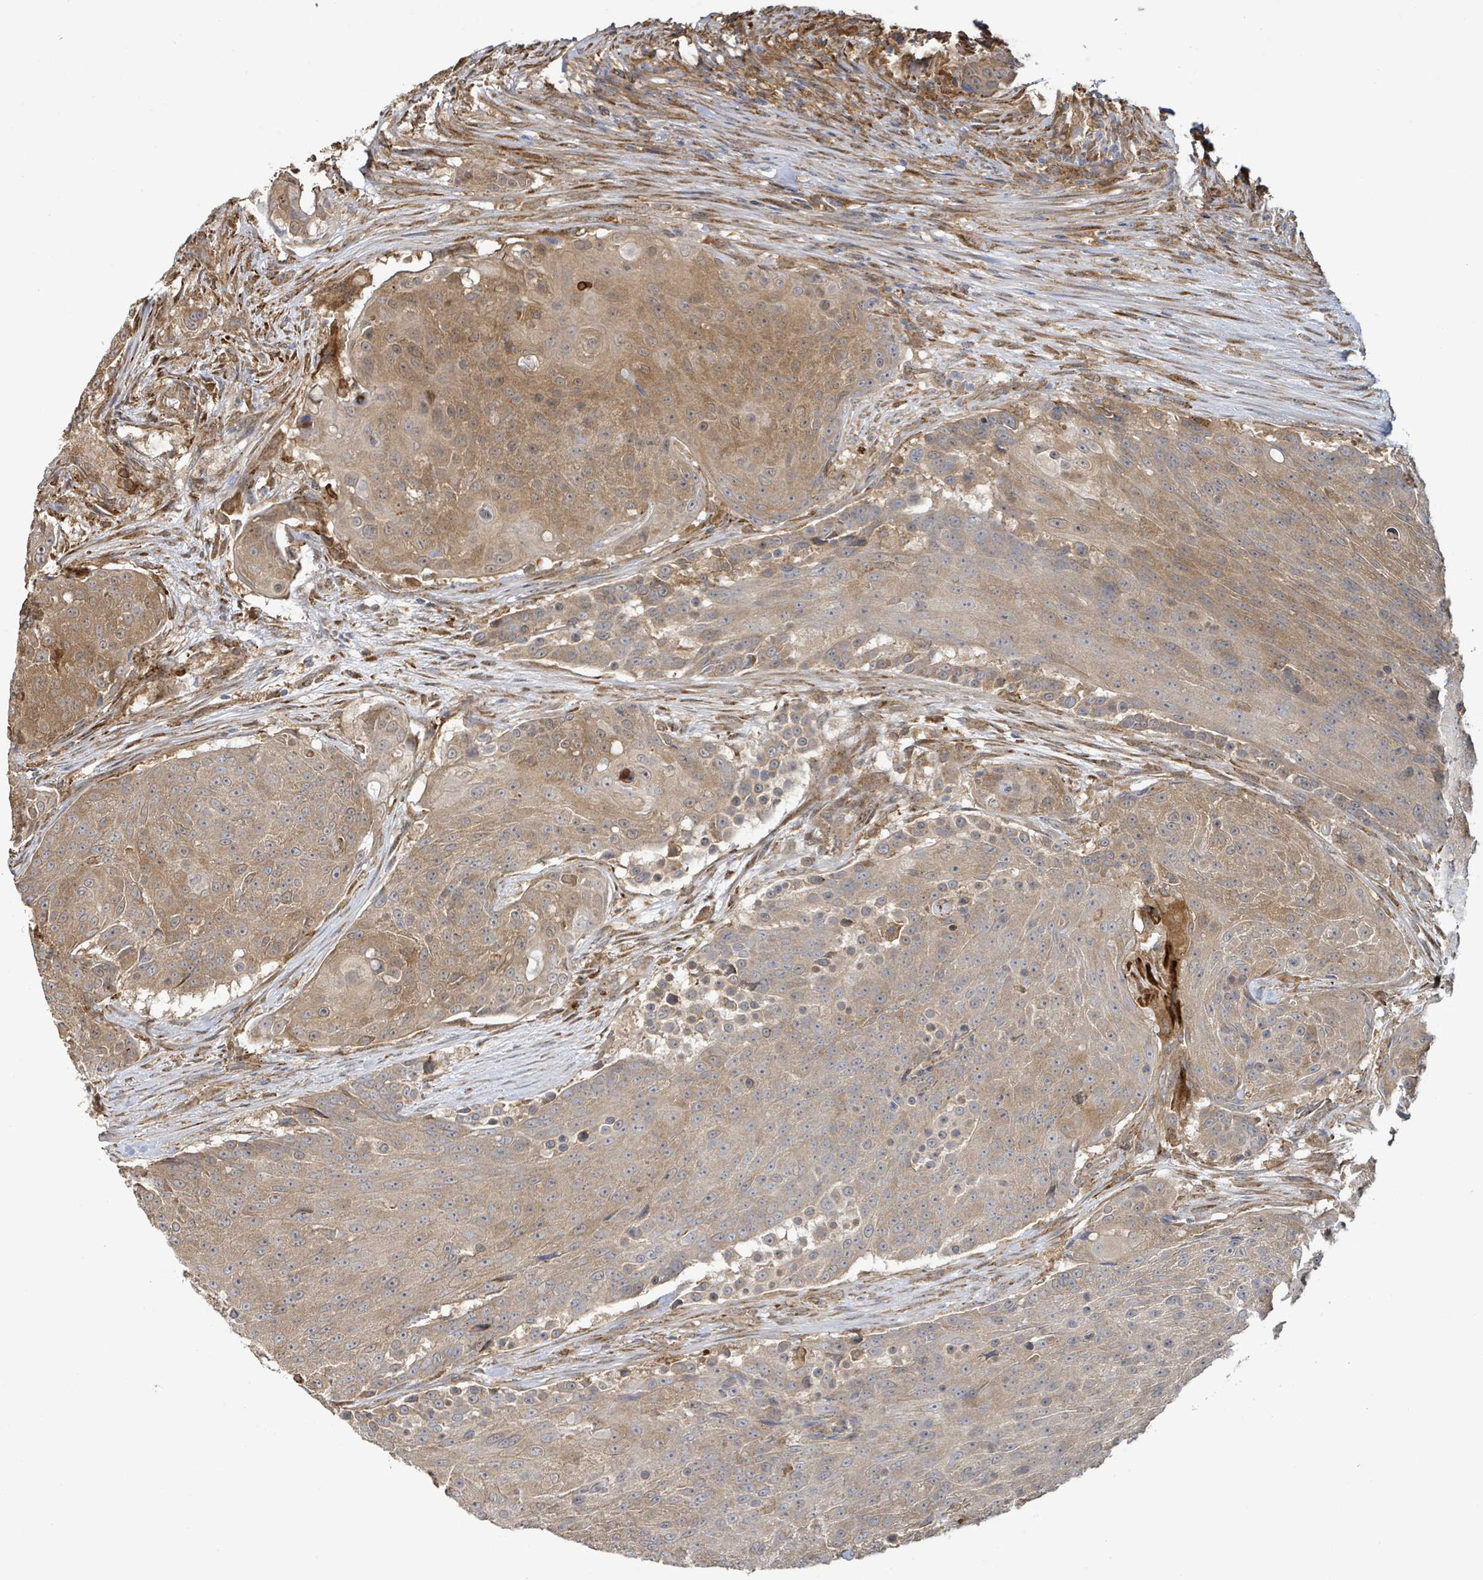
{"staining": {"intensity": "moderate", "quantity": ">75%", "location": "cytoplasmic/membranous"}, "tissue": "urothelial cancer", "cell_type": "Tumor cells", "image_type": "cancer", "snomed": [{"axis": "morphology", "description": "Urothelial carcinoma, High grade"}, {"axis": "topography", "description": "Urinary bladder"}], "caption": "Immunohistochemical staining of human high-grade urothelial carcinoma exhibits medium levels of moderate cytoplasmic/membranous protein expression in about >75% of tumor cells. (DAB (3,3'-diaminobenzidine) = brown stain, brightfield microscopy at high magnification).", "gene": "ARPIN", "patient": {"sex": "female", "age": 63}}